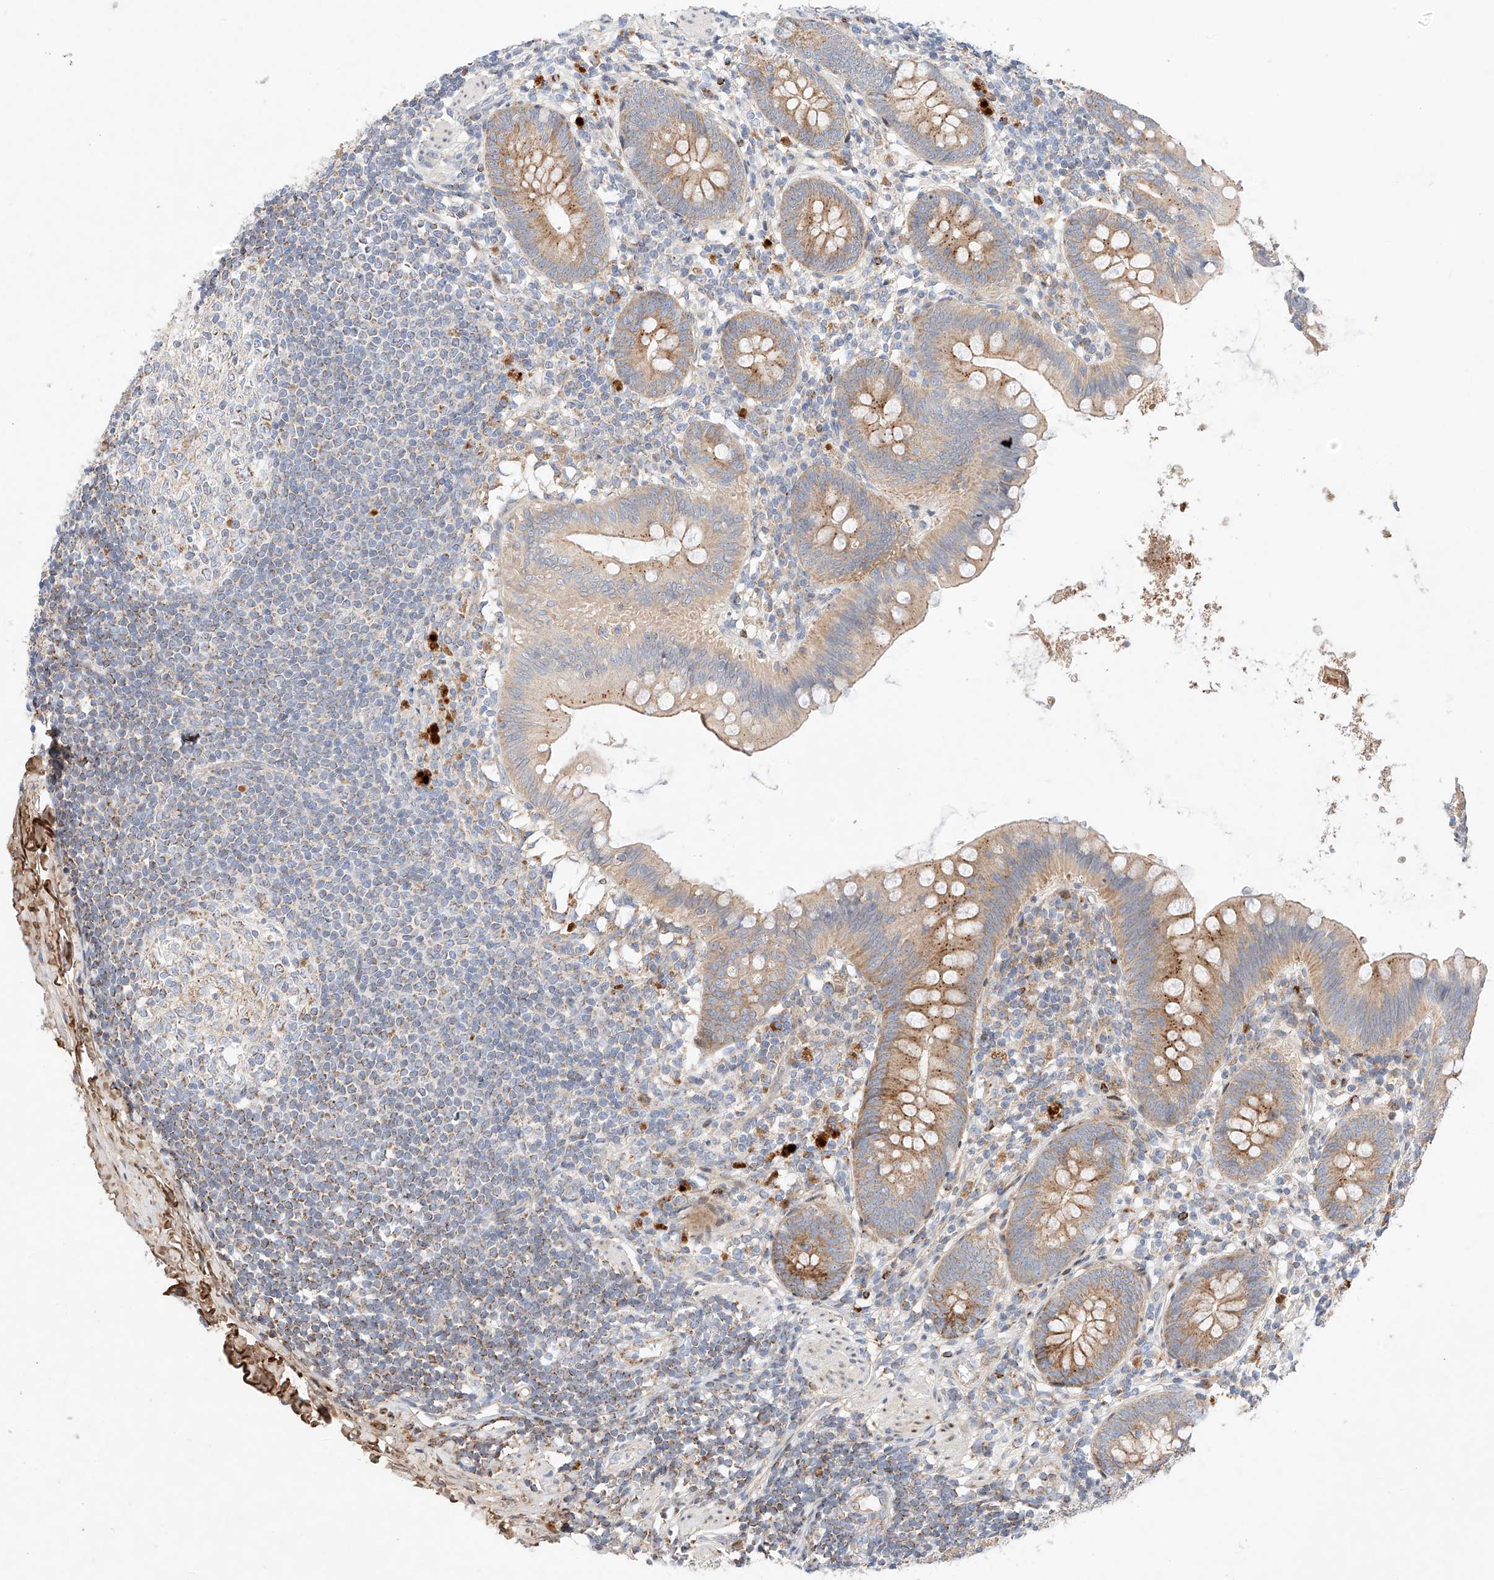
{"staining": {"intensity": "moderate", "quantity": ">75%", "location": "cytoplasmic/membranous"}, "tissue": "appendix", "cell_type": "Glandular cells", "image_type": "normal", "snomed": [{"axis": "morphology", "description": "Normal tissue, NOS"}, {"axis": "topography", "description": "Appendix"}], "caption": "An image showing moderate cytoplasmic/membranous staining in about >75% of glandular cells in benign appendix, as visualized by brown immunohistochemical staining.", "gene": "OSGEPL1", "patient": {"sex": "female", "age": 62}}